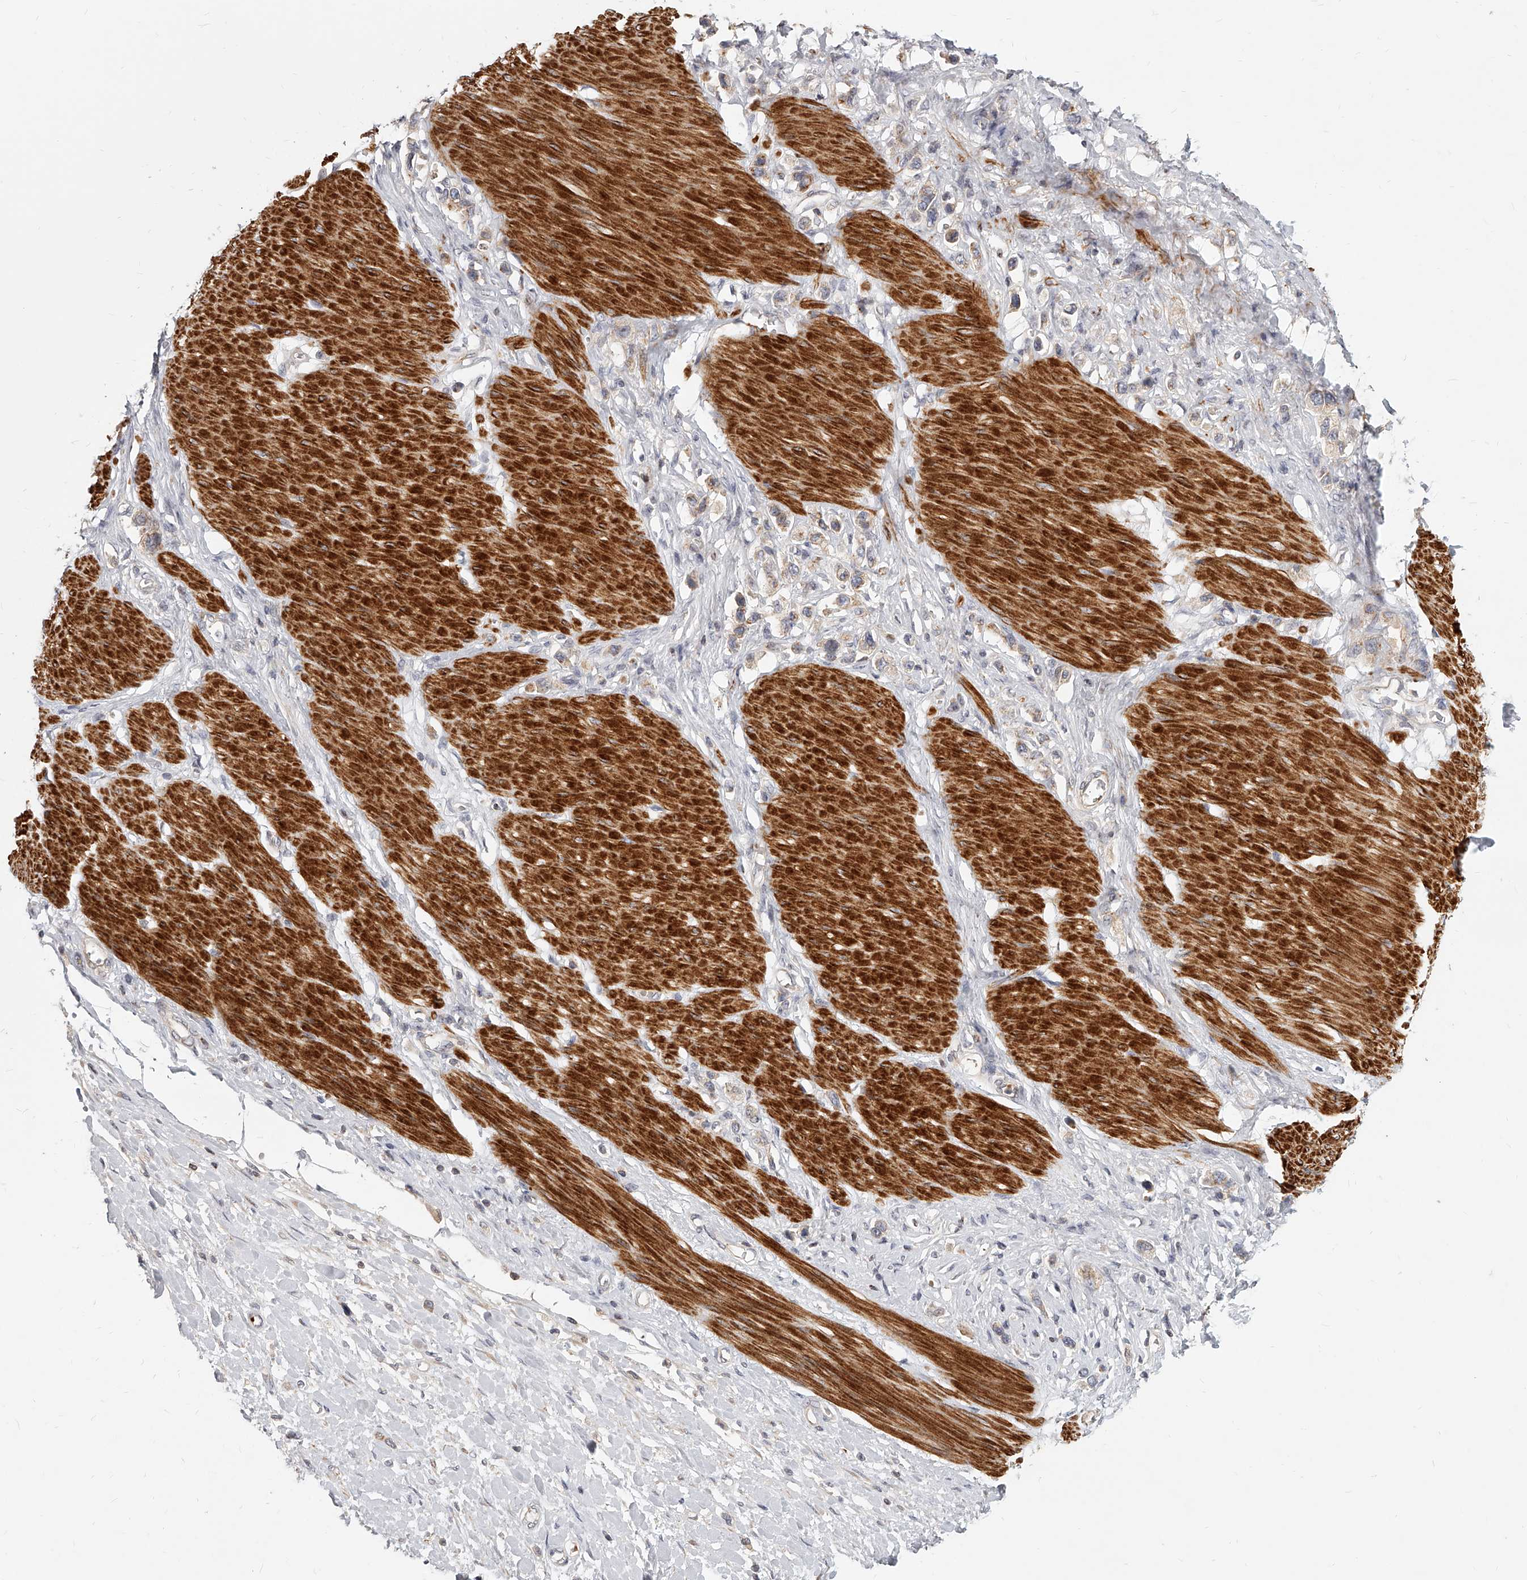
{"staining": {"intensity": "weak", "quantity": "25%-75%", "location": "cytoplasmic/membranous"}, "tissue": "stomach cancer", "cell_type": "Tumor cells", "image_type": "cancer", "snomed": [{"axis": "morphology", "description": "Adenocarcinoma, NOS"}, {"axis": "topography", "description": "Stomach"}], "caption": "A histopathology image of human stomach adenocarcinoma stained for a protein exhibits weak cytoplasmic/membranous brown staining in tumor cells.", "gene": "SLC37A1", "patient": {"sex": "female", "age": 65}}